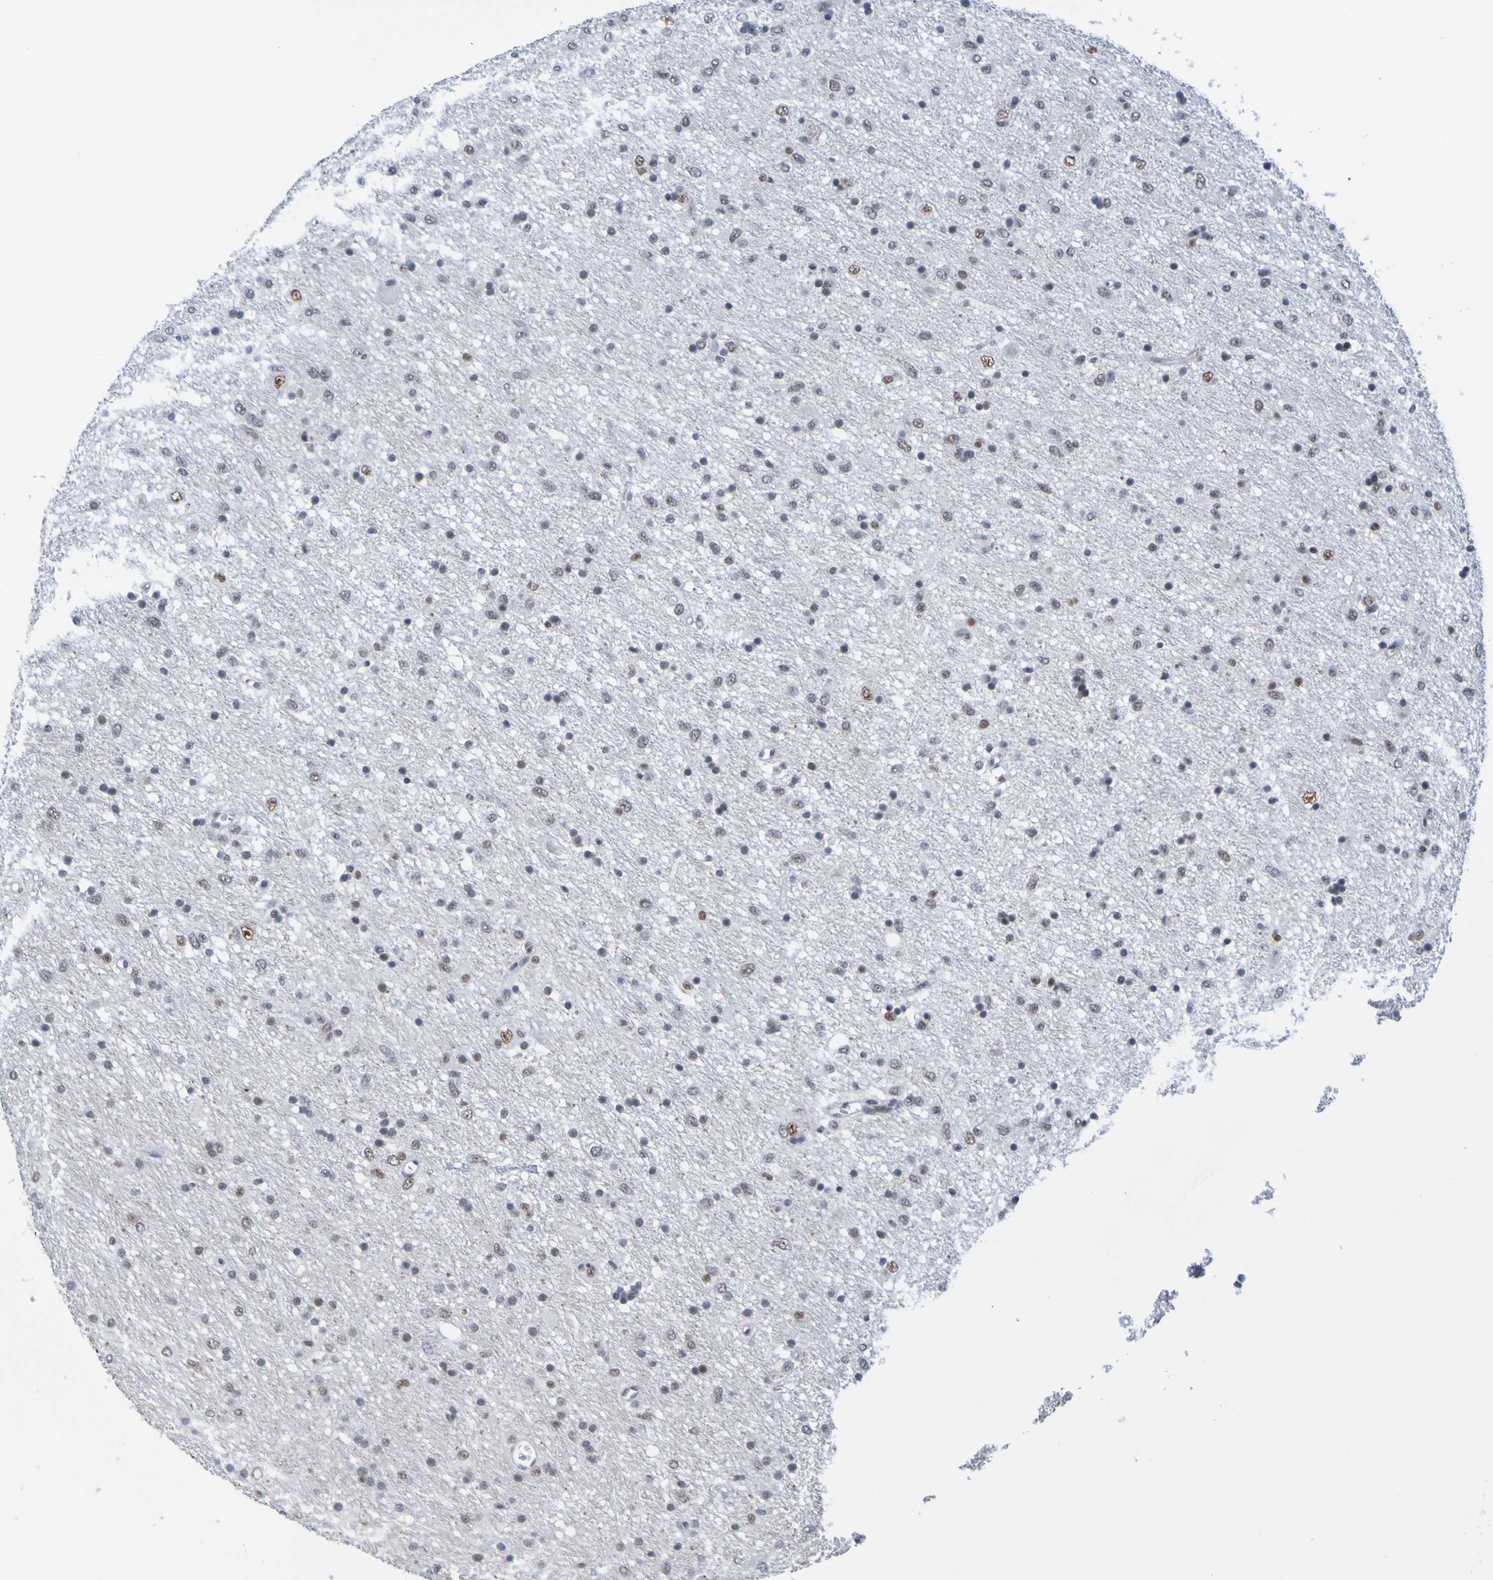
{"staining": {"intensity": "moderate", "quantity": "<25%", "location": "nuclear"}, "tissue": "glioma", "cell_type": "Tumor cells", "image_type": "cancer", "snomed": [{"axis": "morphology", "description": "Glioma, malignant, Low grade"}, {"axis": "topography", "description": "Brain"}], "caption": "An IHC histopathology image of neoplastic tissue is shown. Protein staining in brown highlights moderate nuclear positivity in glioma within tumor cells.", "gene": "CDC5L", "patient": {"sex": "male", "age": 77}}